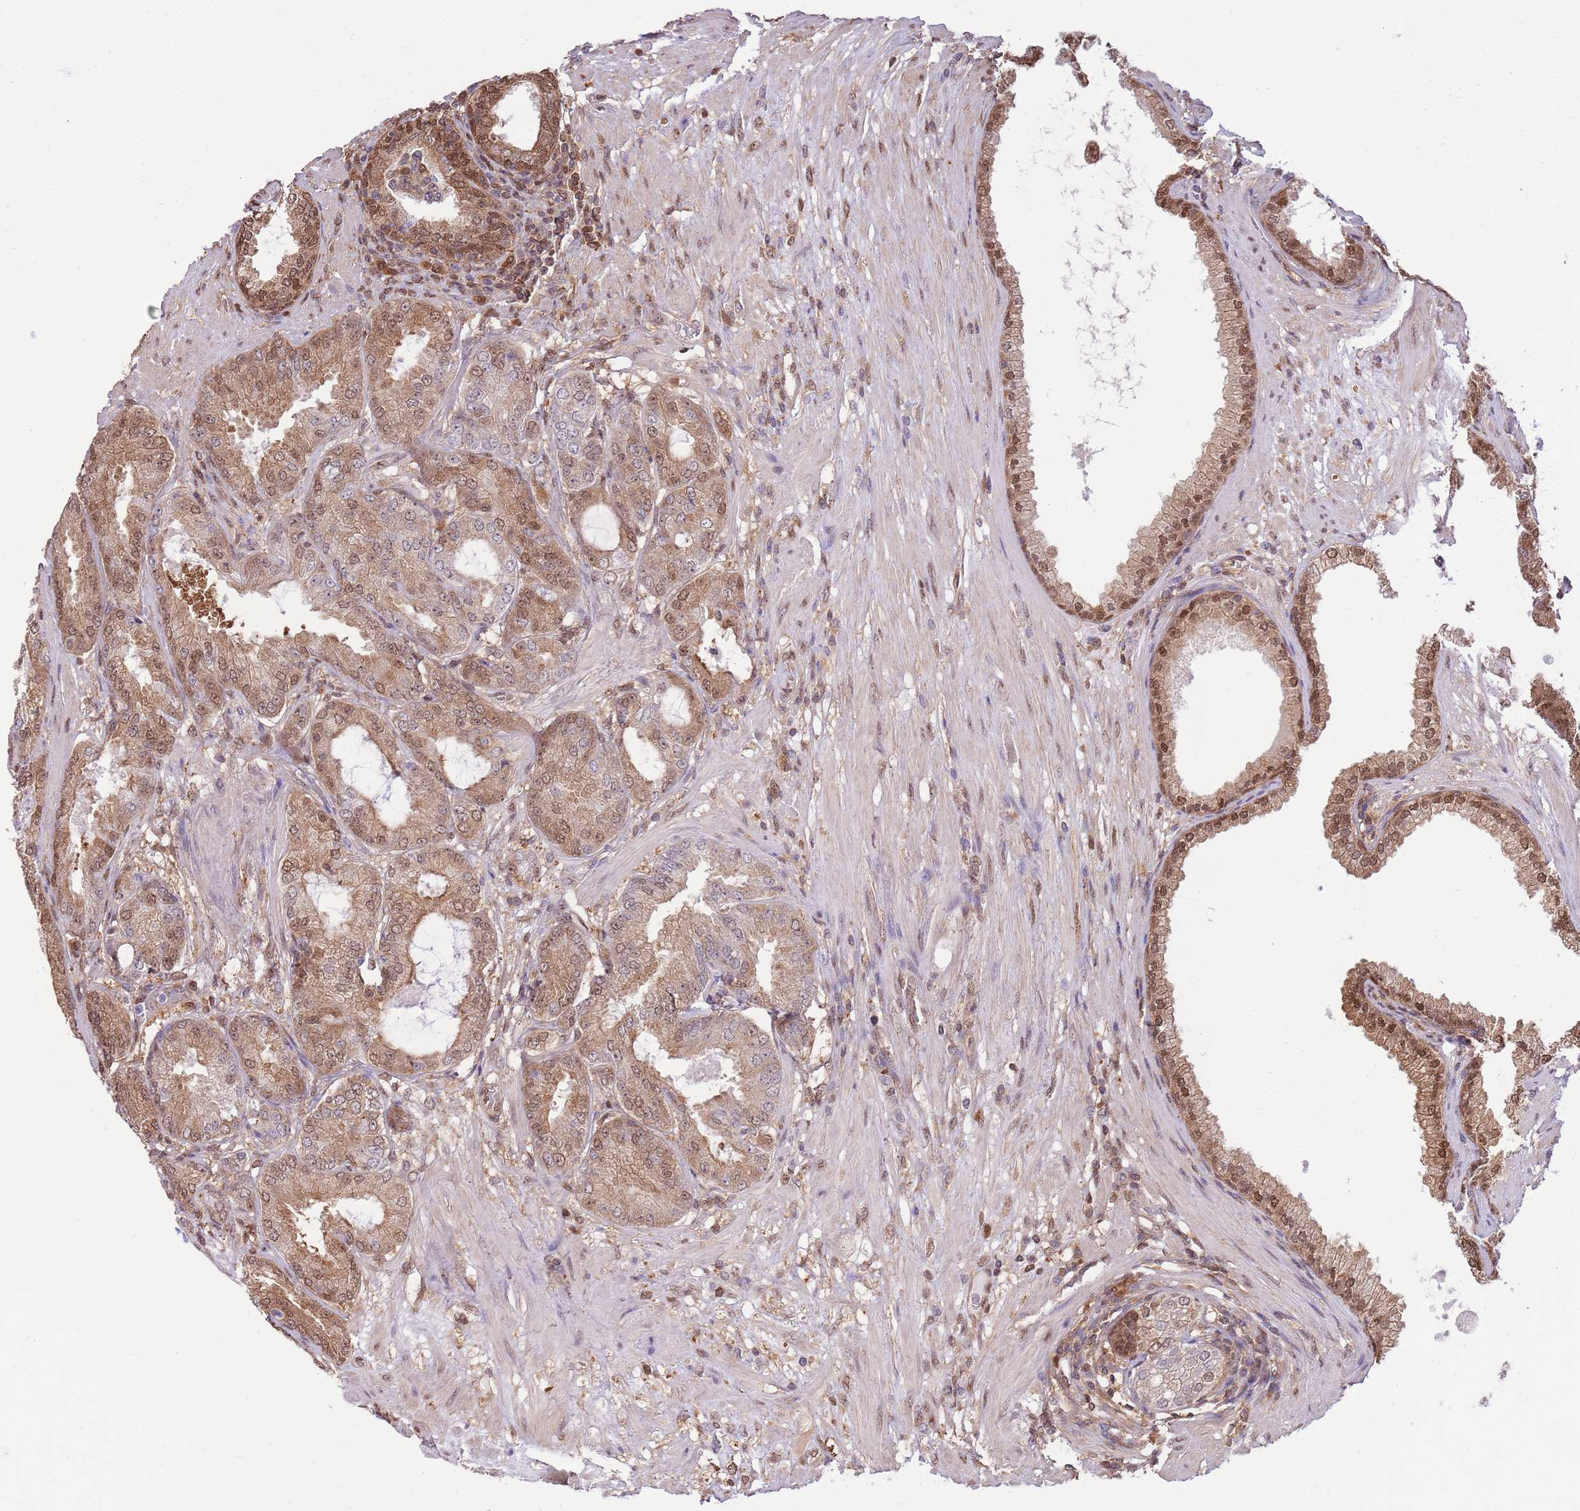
{"staining": {"intensity": "moderate", "quantity": ">75%", "location": "cytoplasmic/membranous,nuclear"}, "tissue": "prostate cancer", "cell_type": "Tumor cells", "image_type": "cancer", "snomed": [{"axis": "morphology", "description": "Adenocarcinoma, High grade"}, {"axis": "topography", "description": "Prostate"}], "caption": "Immunohistochemical staining of prostate cancer shows medium levels of moderate cytoplasmic/membranous and nuclear expression in approximately >75% of tumor cells.", "gene": "NSFL1C", "patient": {"sex": "male", "age": 71}}